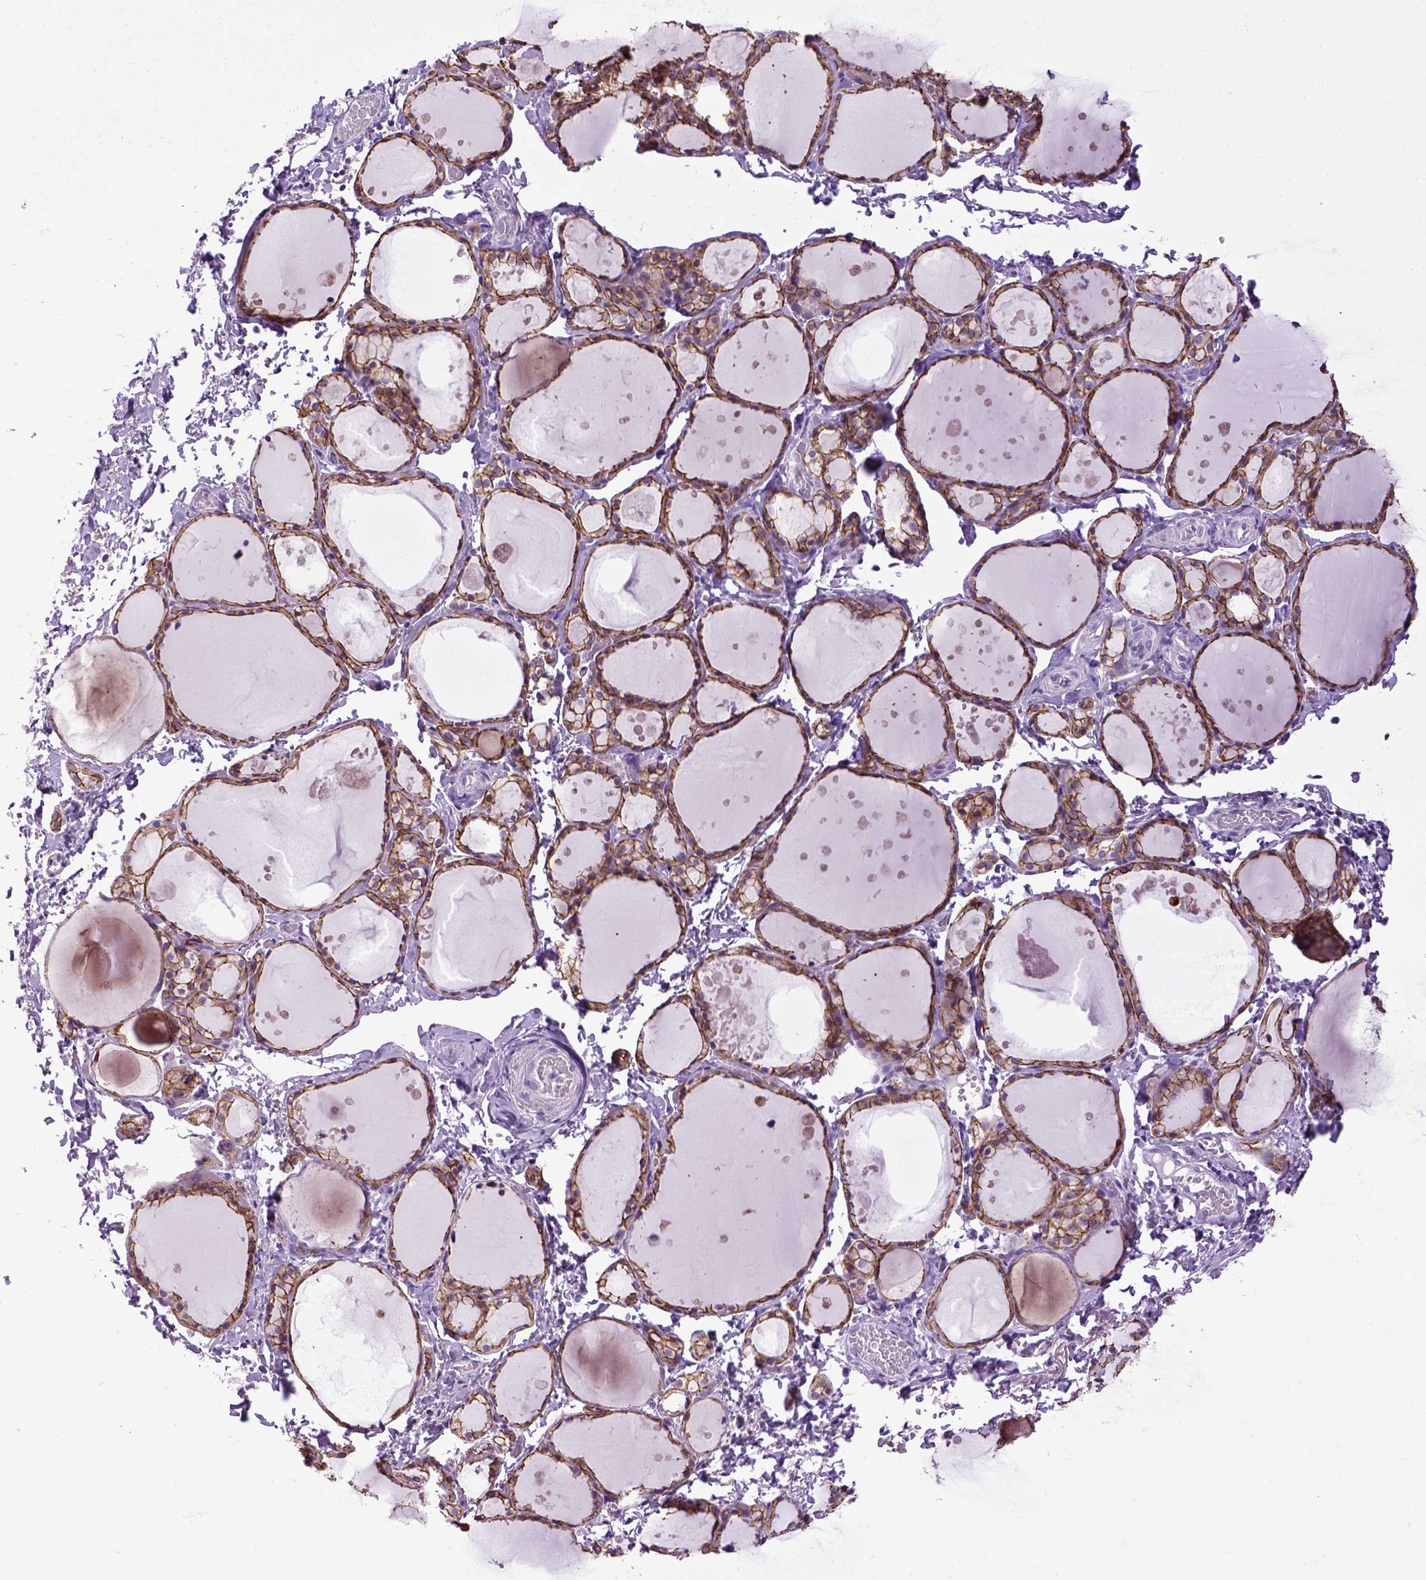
{"staining": {"intensity": "strong", "quantity": ">75%", "location": "cytoplasmic/membranous"}, "tissue": "thyroid gland", "cell_type": "Glandular cells", "image_type": "normal", "snomed": [{"axis": "morphology", "description": "Normal tissue, NOS"}, {"axis": "topography", "description": "Thyroid gland"}], "caption": "Strong cytoplasmic/membranous positivity for a protein is seen in approximately >75% of glandular cells of benign thyroid gland using immunohistochemistry.", "gene": "CDH1", "patient": {"sex": "male", "age": 68}}